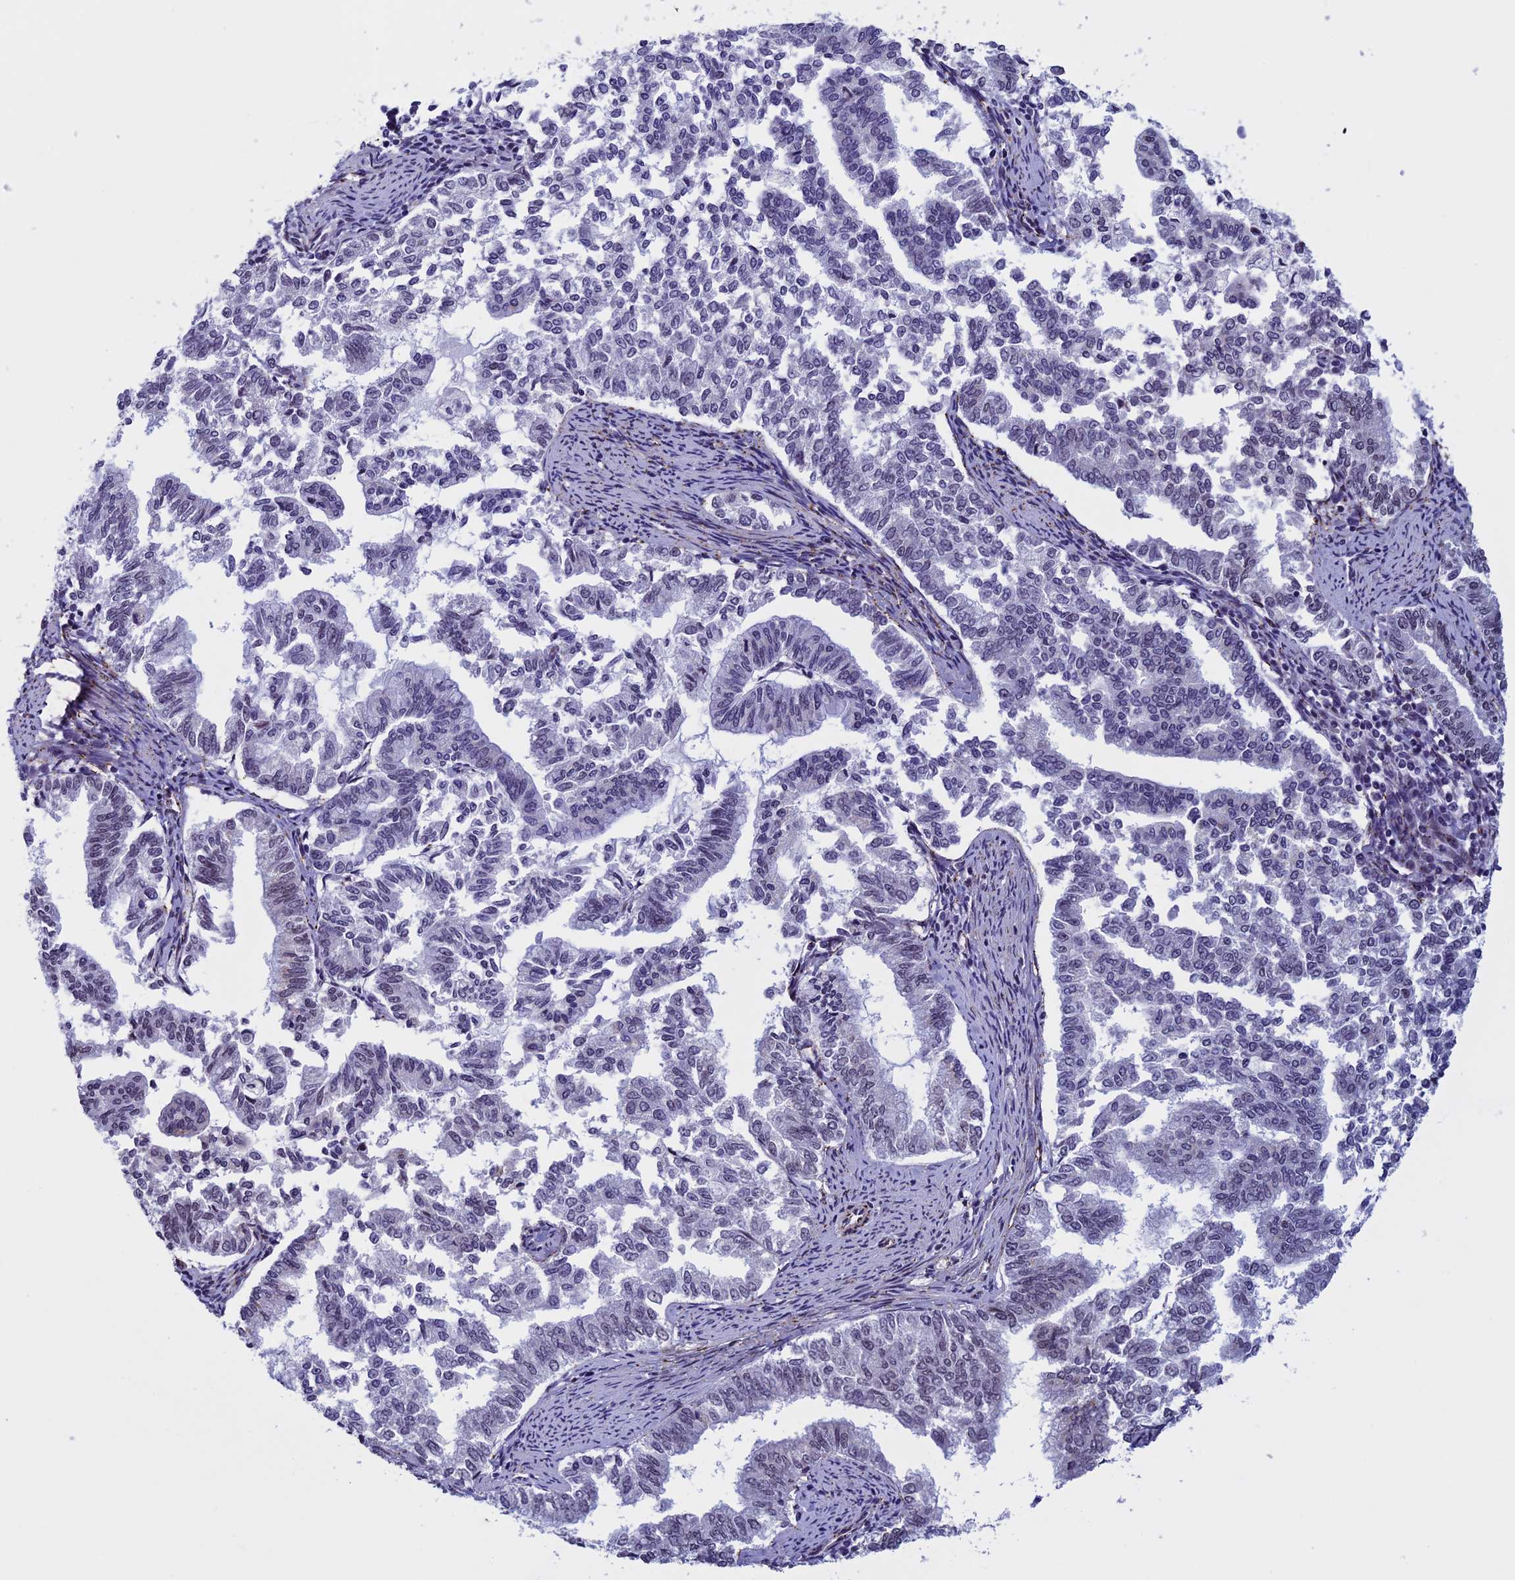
{"staining": {"intensity": "weak", "quantity": "<25%", "location": "nuclear"}, "tissue": "endometrial cancer", "cell_type": "Tumor cells", "image_type": "cancer", "snomed": [{"axis": "morphology", "description": "Adenocarcinoma, NOS"}, {"axis": "topography", "description": "Endometrium"}], "caption": "Protein analysis of endometrial adenocarcinoma exhibits no significant expression in tumor cells.", "gene": "NIPBL", "patient": {"sex": "female", "age": 79}}